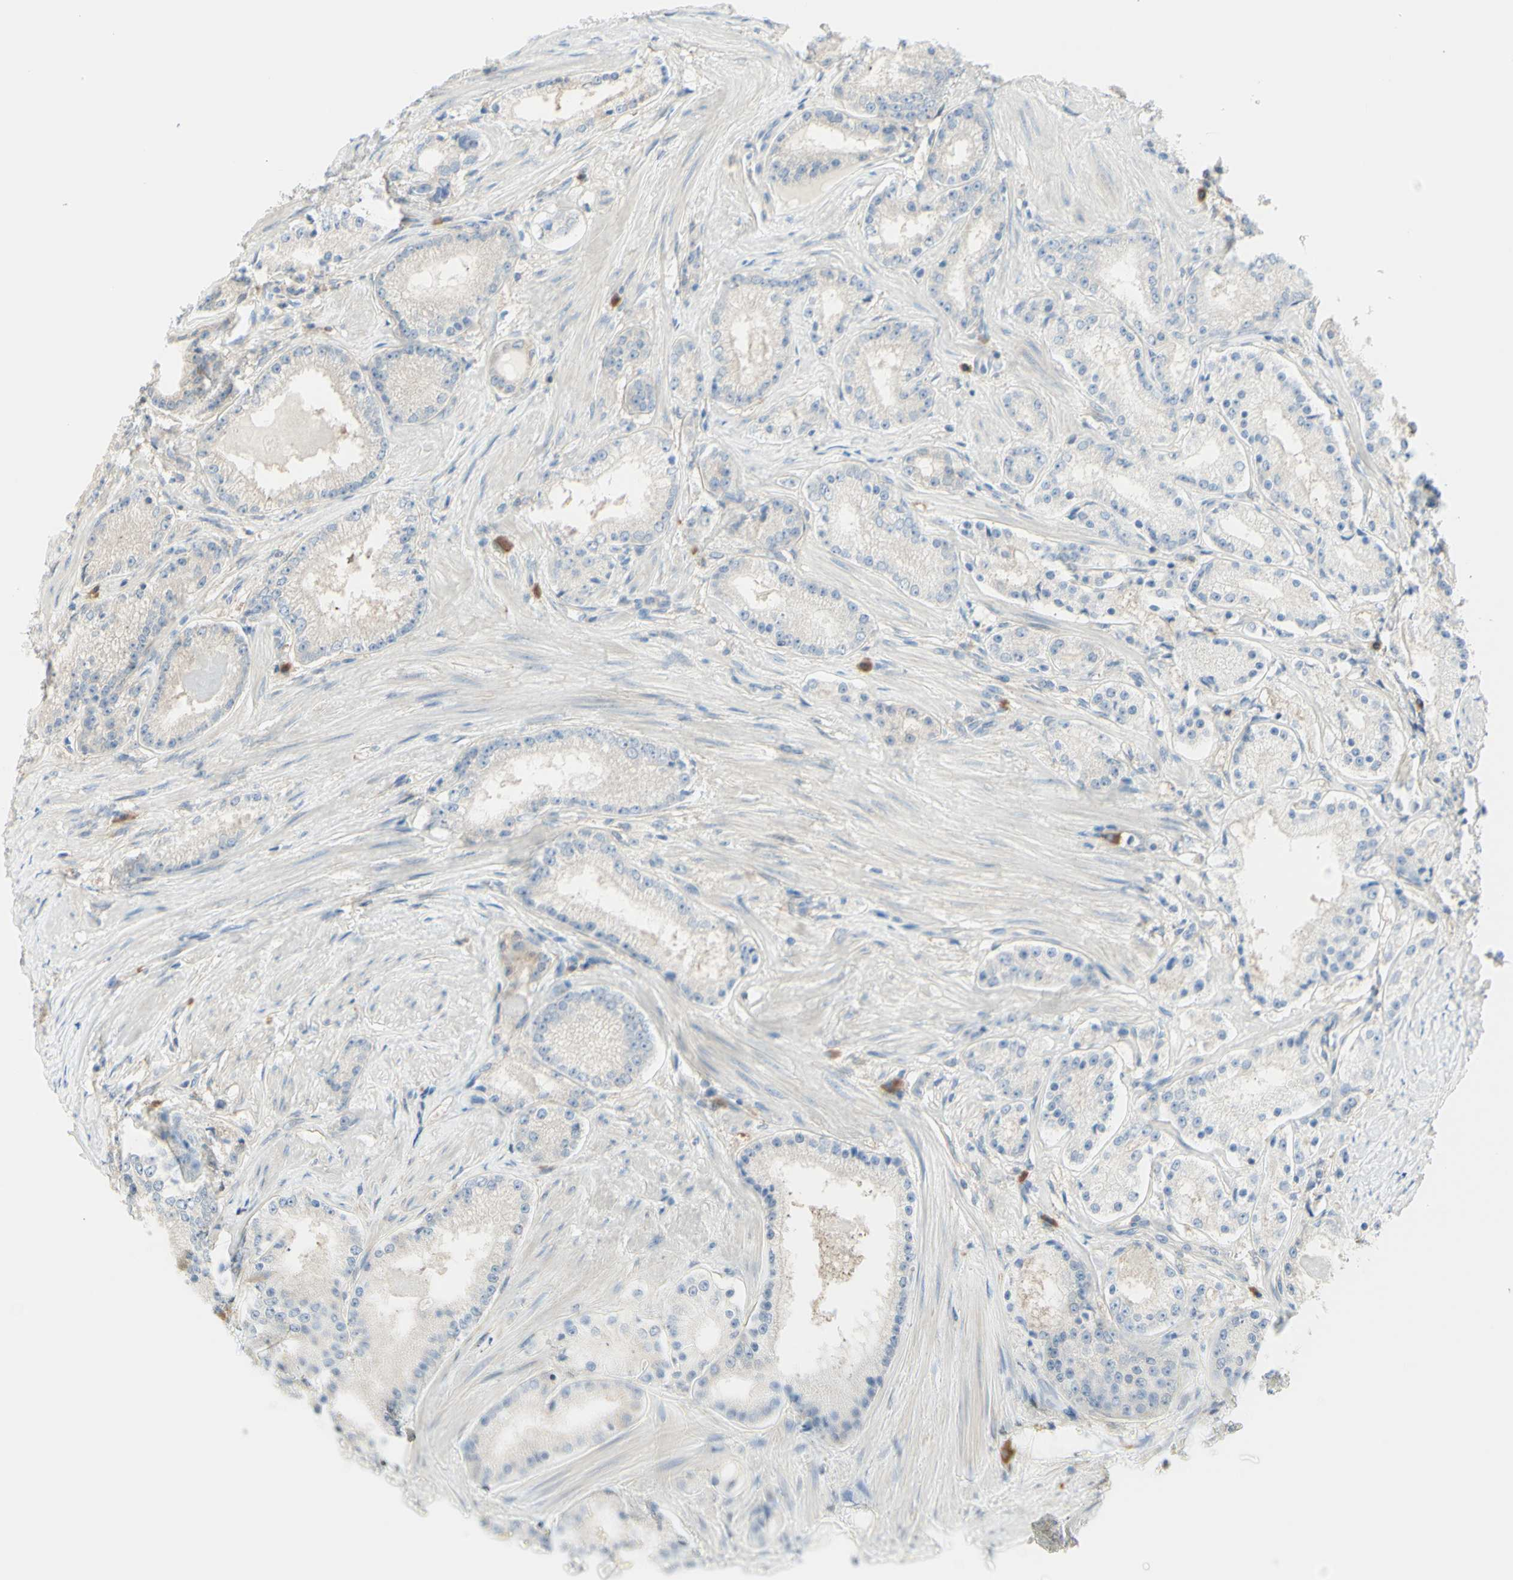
{"staining": {"intensity": "negative", "quantity": "none", "location": "none"}, "tissue": "prostate cancer", "cell_type": "Tumor cells", "image_type": "cancer", "snomed": [{"axis": "morphology", "description": "Adenocarcinoma, Low grade"}, {"axis": "topography", "description": "Prostate"}], "caption": "Protein analysis of prostate adenocarcinoma (low-grade) shows no significant staining in tumor cells.", "gene": "MTM1", "patient": {"sex": "male", "age": 63}}